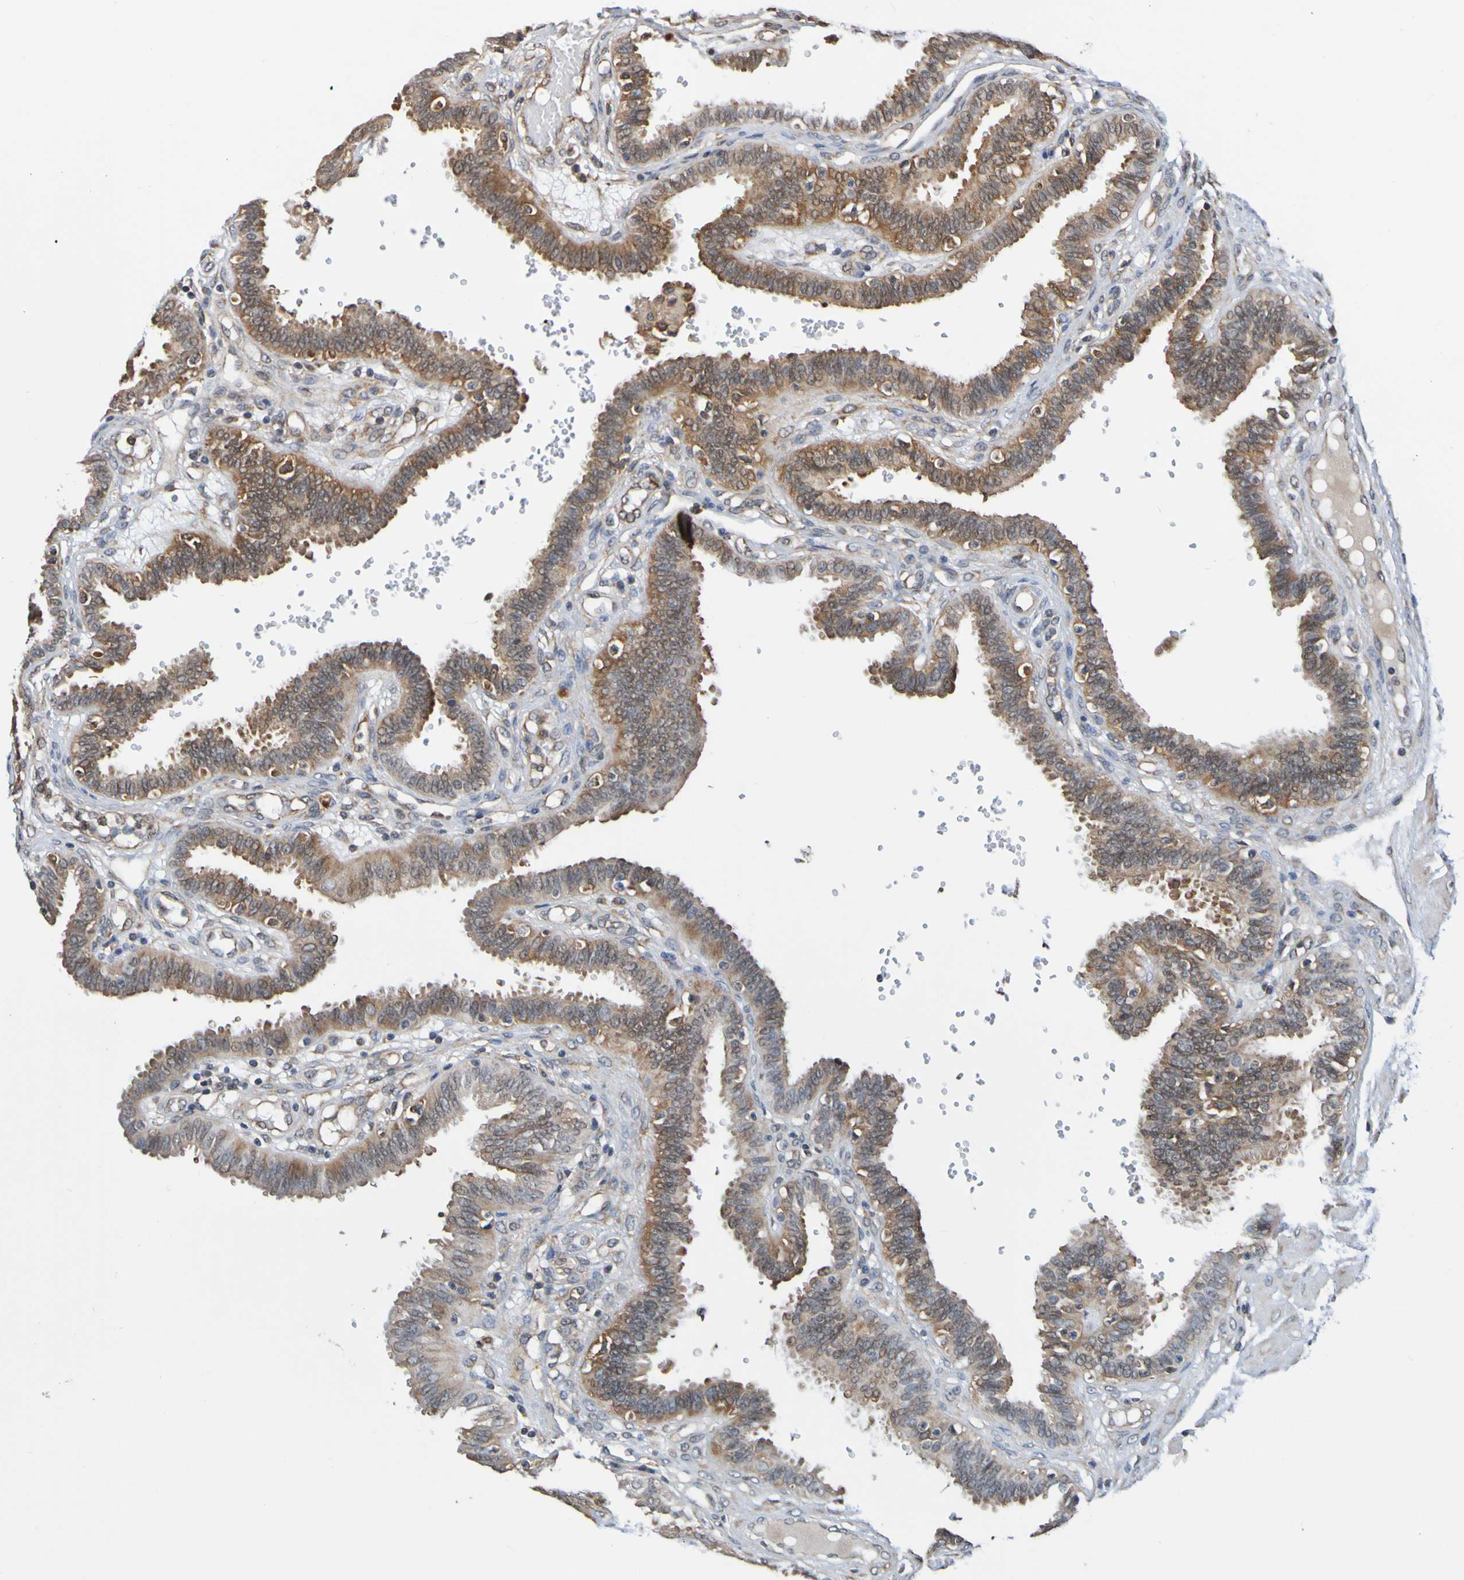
{"staining": {"intensity": "strong", "quantity": ">75%", "location": "cytoplasmic/membranous"}, "tissue": "fallopian tube", "cell_type": "Glandular cells", "image_type": "normal", "snomed": [{"axis": "morphology", "description": "Normal tissue, NOS"}, {"axis": "topography", "description": "Fallopian tube"}], "caption": "A brown stain labels strong cytoplasmic/membranous staining of a protein in glandular cells of normal fallopian tube.", "gene": "AXIN1", "patient": {"sex": "female", "age": 32}}